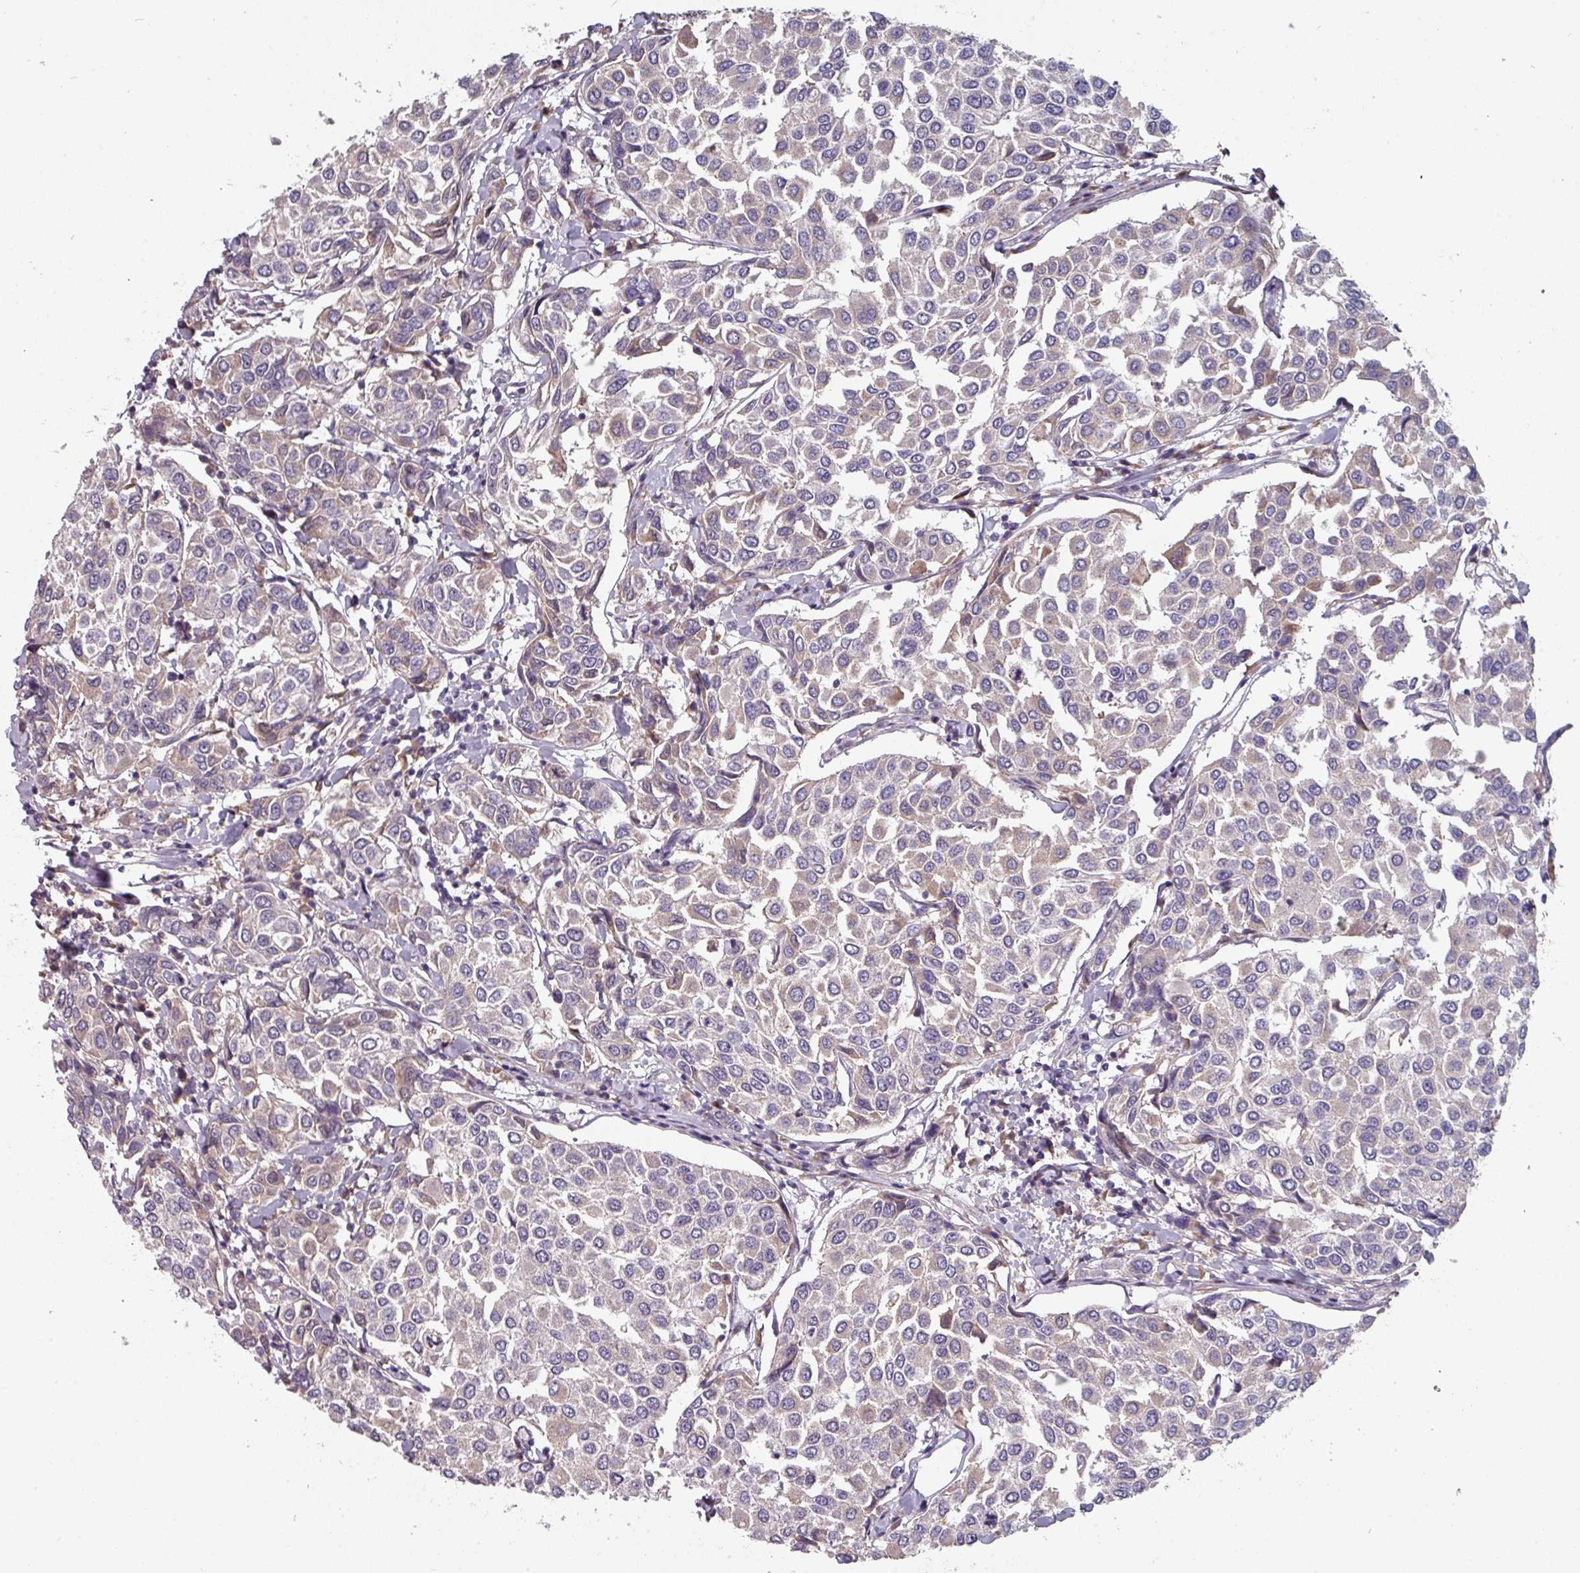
{"staining": {"intensity": "weak", "quantity": "25%-75%", "location": "cytoplasmic/membranous"}, "tissue": "breast cancer", "cell_type": "Tumor cells", "image_type": "cancer", "snomed": [{"axis": "morphology", "description": "Duct carcinoma"}, {"axis": "topography", "description": "Breast"}], "caption": "A high-resolution photomicrograph shows immunohistochemistry (IHC) staining of infiltrating ductal carcinoma (breast), which shows weak cytoplasmic/membranous staining in approximately 25%-75% of tumor cells.", "gene": "PRAMEF8", "patient": {"sex": "female", "age": 55}}